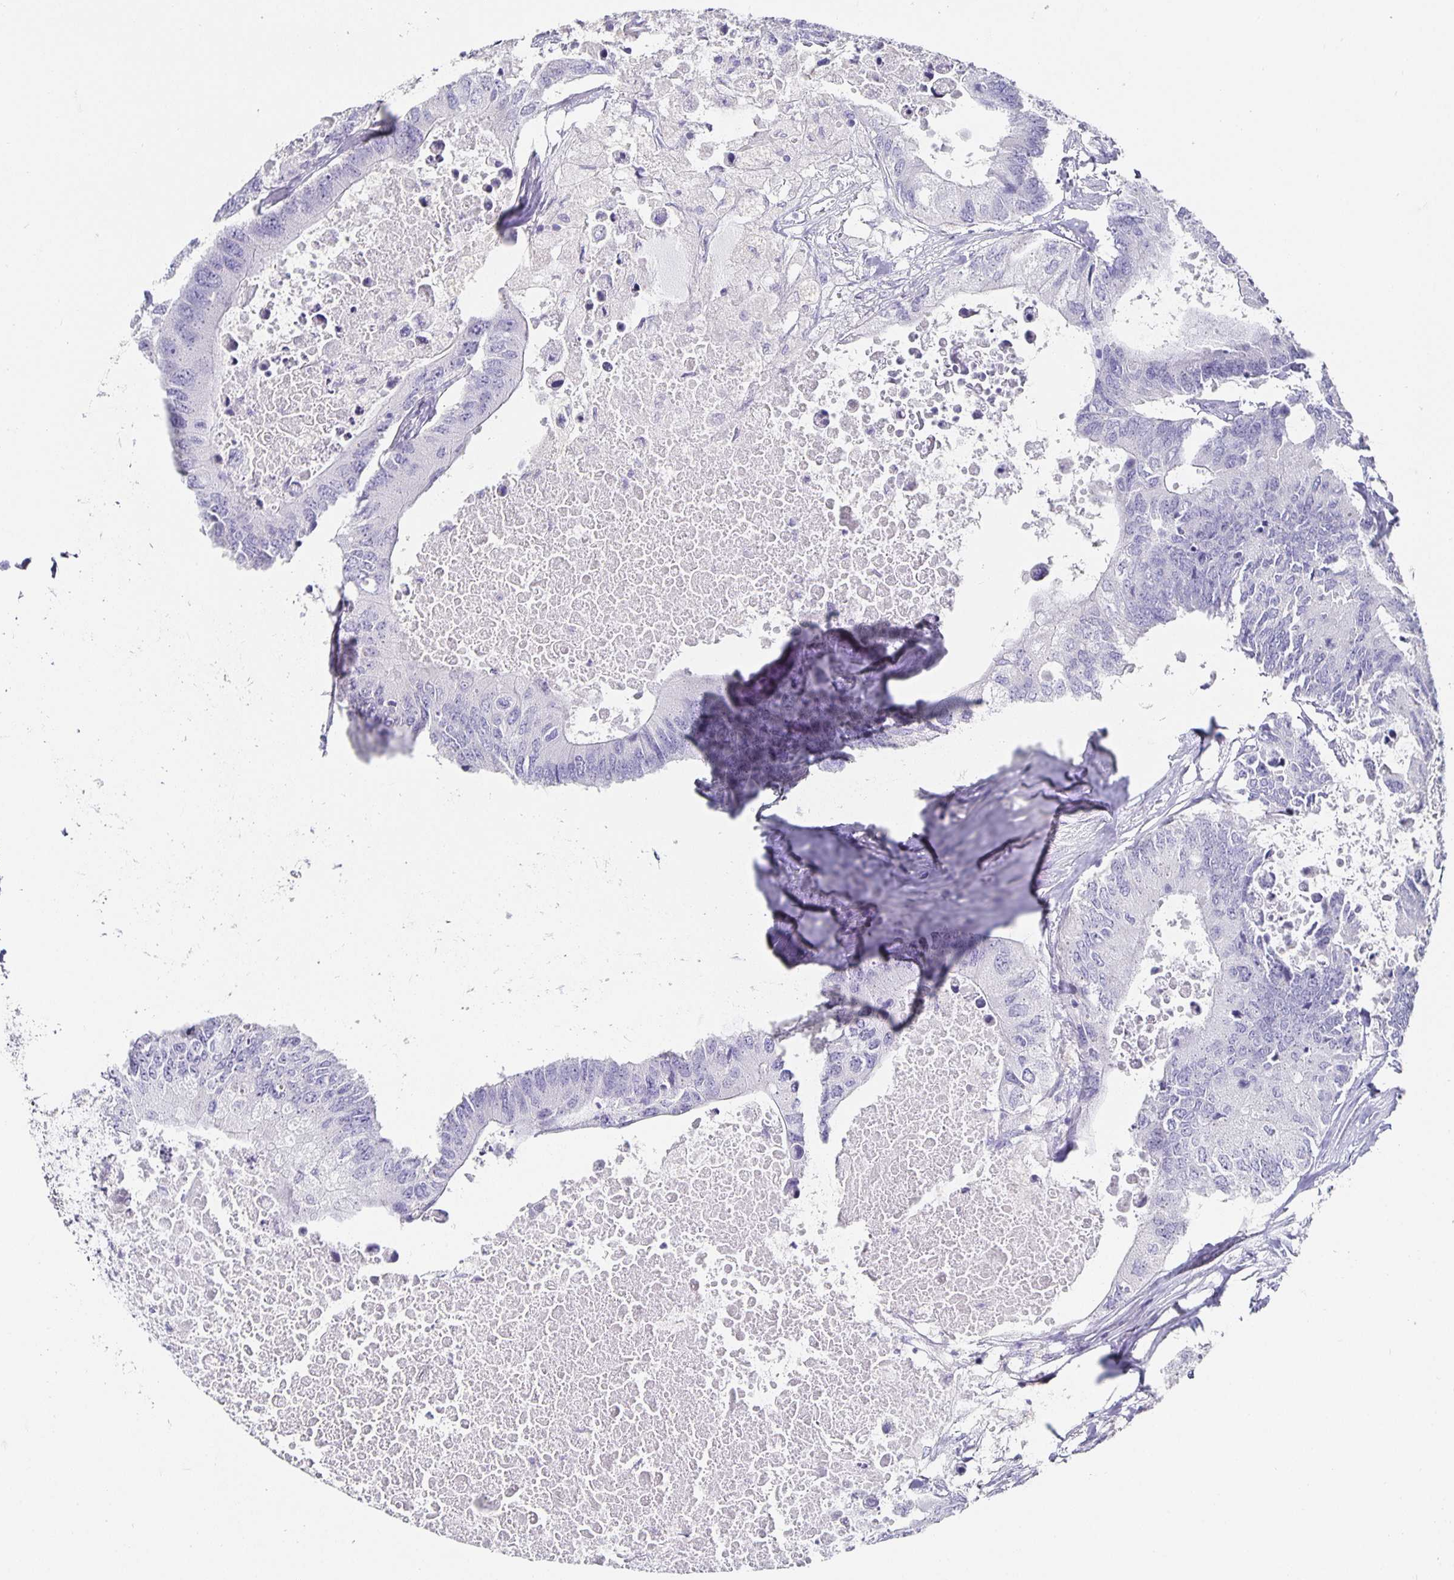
{"staining": {"intensity": "negative", "quantity": "none", "location": "none"}, "tissue": "colorectal cancer", "cell_type": "Tumor cells", "image_type": "cancer", "snomed": [{"axis": "morphology", "description": "Adenocarcinoma, NOS"}, {"axis": "topography", "description": "Colon"}], "caption": "Micrograph shows no significant protein staining in tumor cells of colorectal adenocarcinoma.", "gene": "CHGA", "patient": {"sex": "male", "age": 71}}